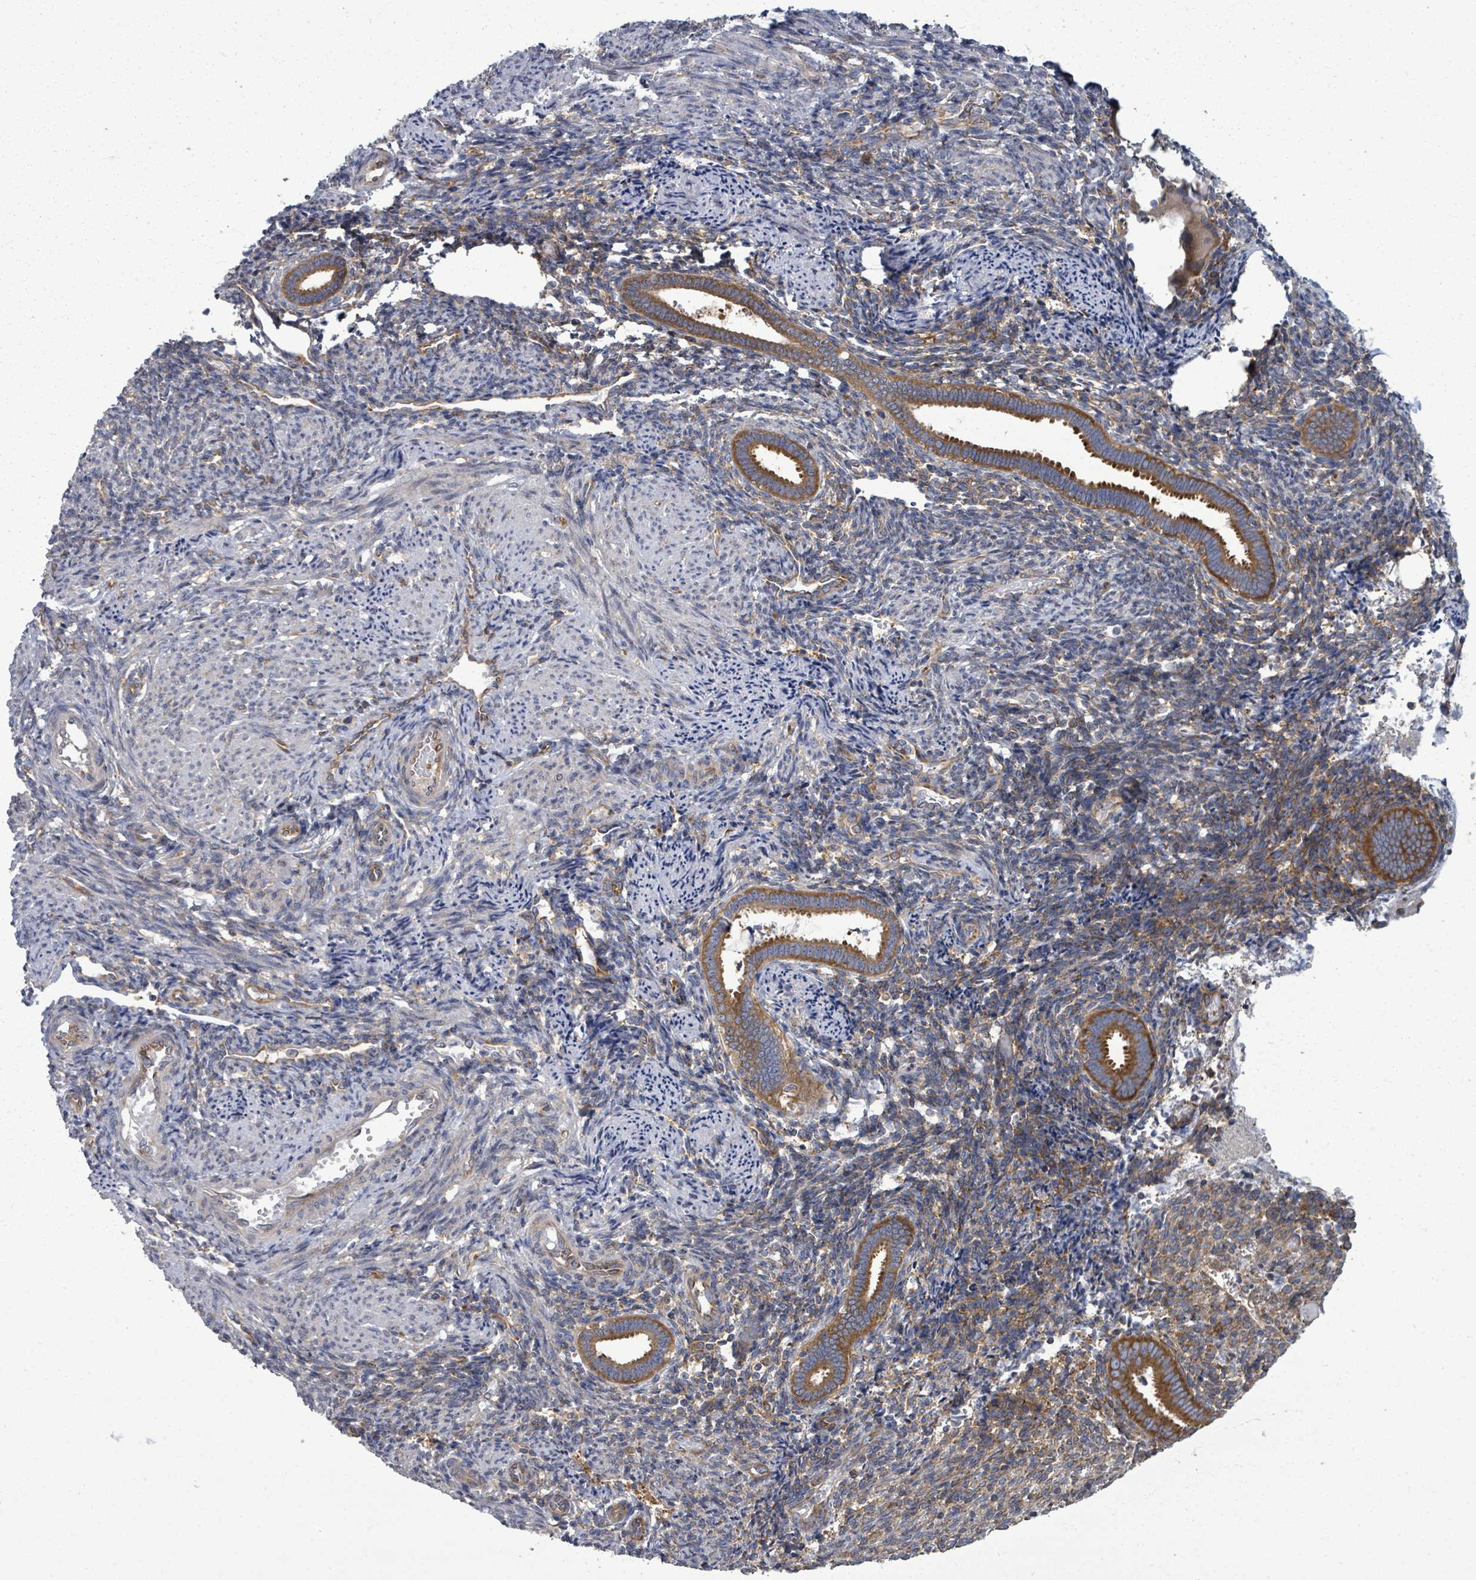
{"staining": {"intensity": "moderate", "quantity": "25%-75%", "location": "cytoplasmic/membranous"}, "tissue": "endometrium", "cell_type": "Cells in endometrial stroma", "image_type": "normal", "snomed": [{"axis": "morphology", "description": "Normal tissue, NOS"}, {"axis": "topography", "description": "Endometrium"}], "caption": "This is a photomicrograph of immunohistochemistry (IHC) staining of unremarkable endometrium, which shows moderate positivity in the cytoplasmic/membranous of cells in endometrial stroma.", "gene": "EIF3CL", "patient": {"sex": "female", "age": 32}}